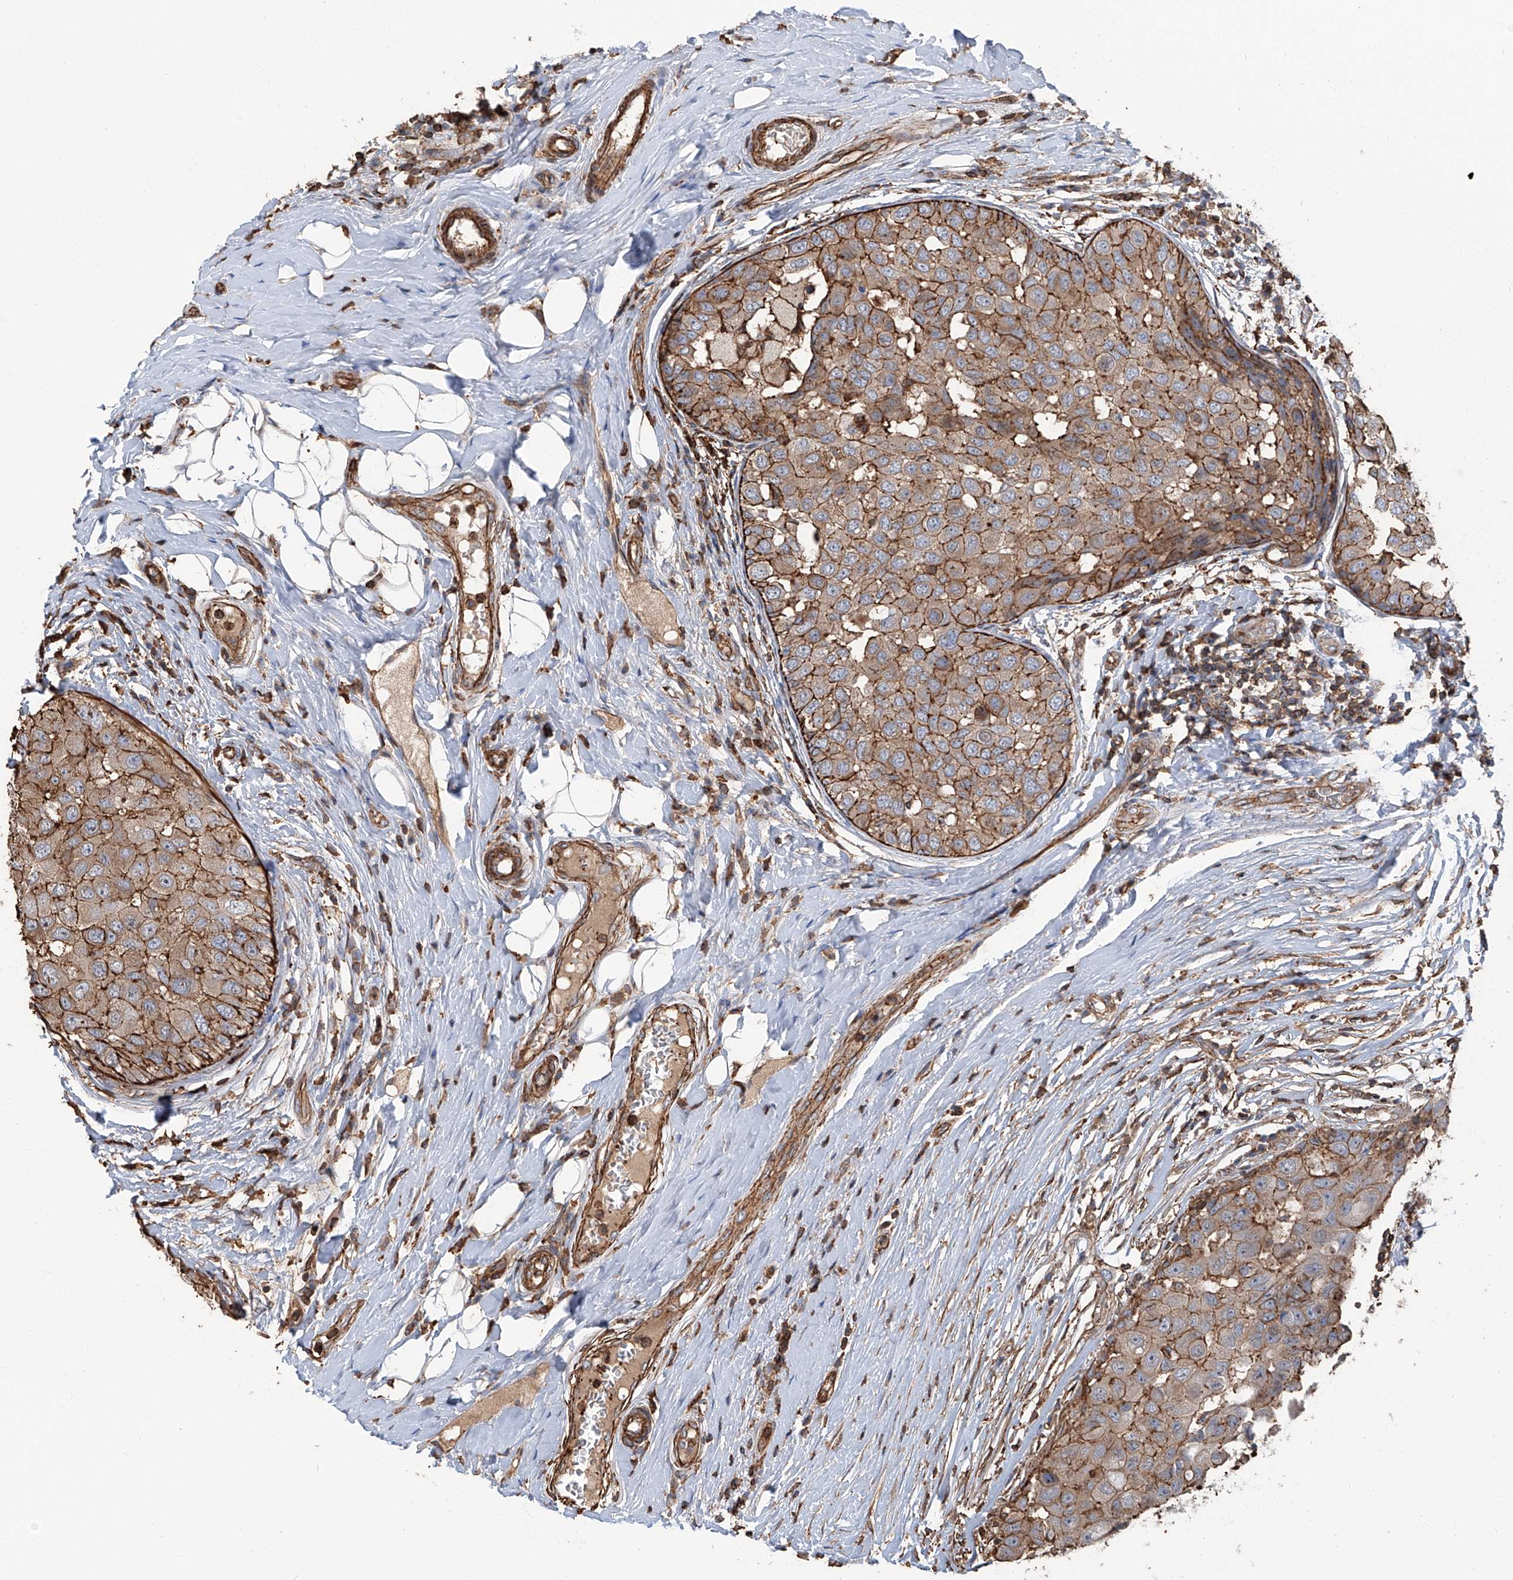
{"staining": {"intensity": "moderate", "quantity": ">75%", "location": "cytoplasmic/membranous"}, "tissue": "breast cancer", "cell_type": "Tumor cells", "image_type": "cancer", "snomed": [{"axis": "morphology", "description": "Duct carcinoma"}, {"axis": "topography", "description": "Breast"}], "caption": "This photomicrograph demonstrates breast cancer (infiltrating ductal carcinoma) stained with IHC to label a protein in brown. The cytoplasmic/membranous of tumor cells show moderate positivity for the protein. Nuclei are counter-stained blue.", "gene": "PIEZO2", "patient": {"sex": "female", "age": 27}}